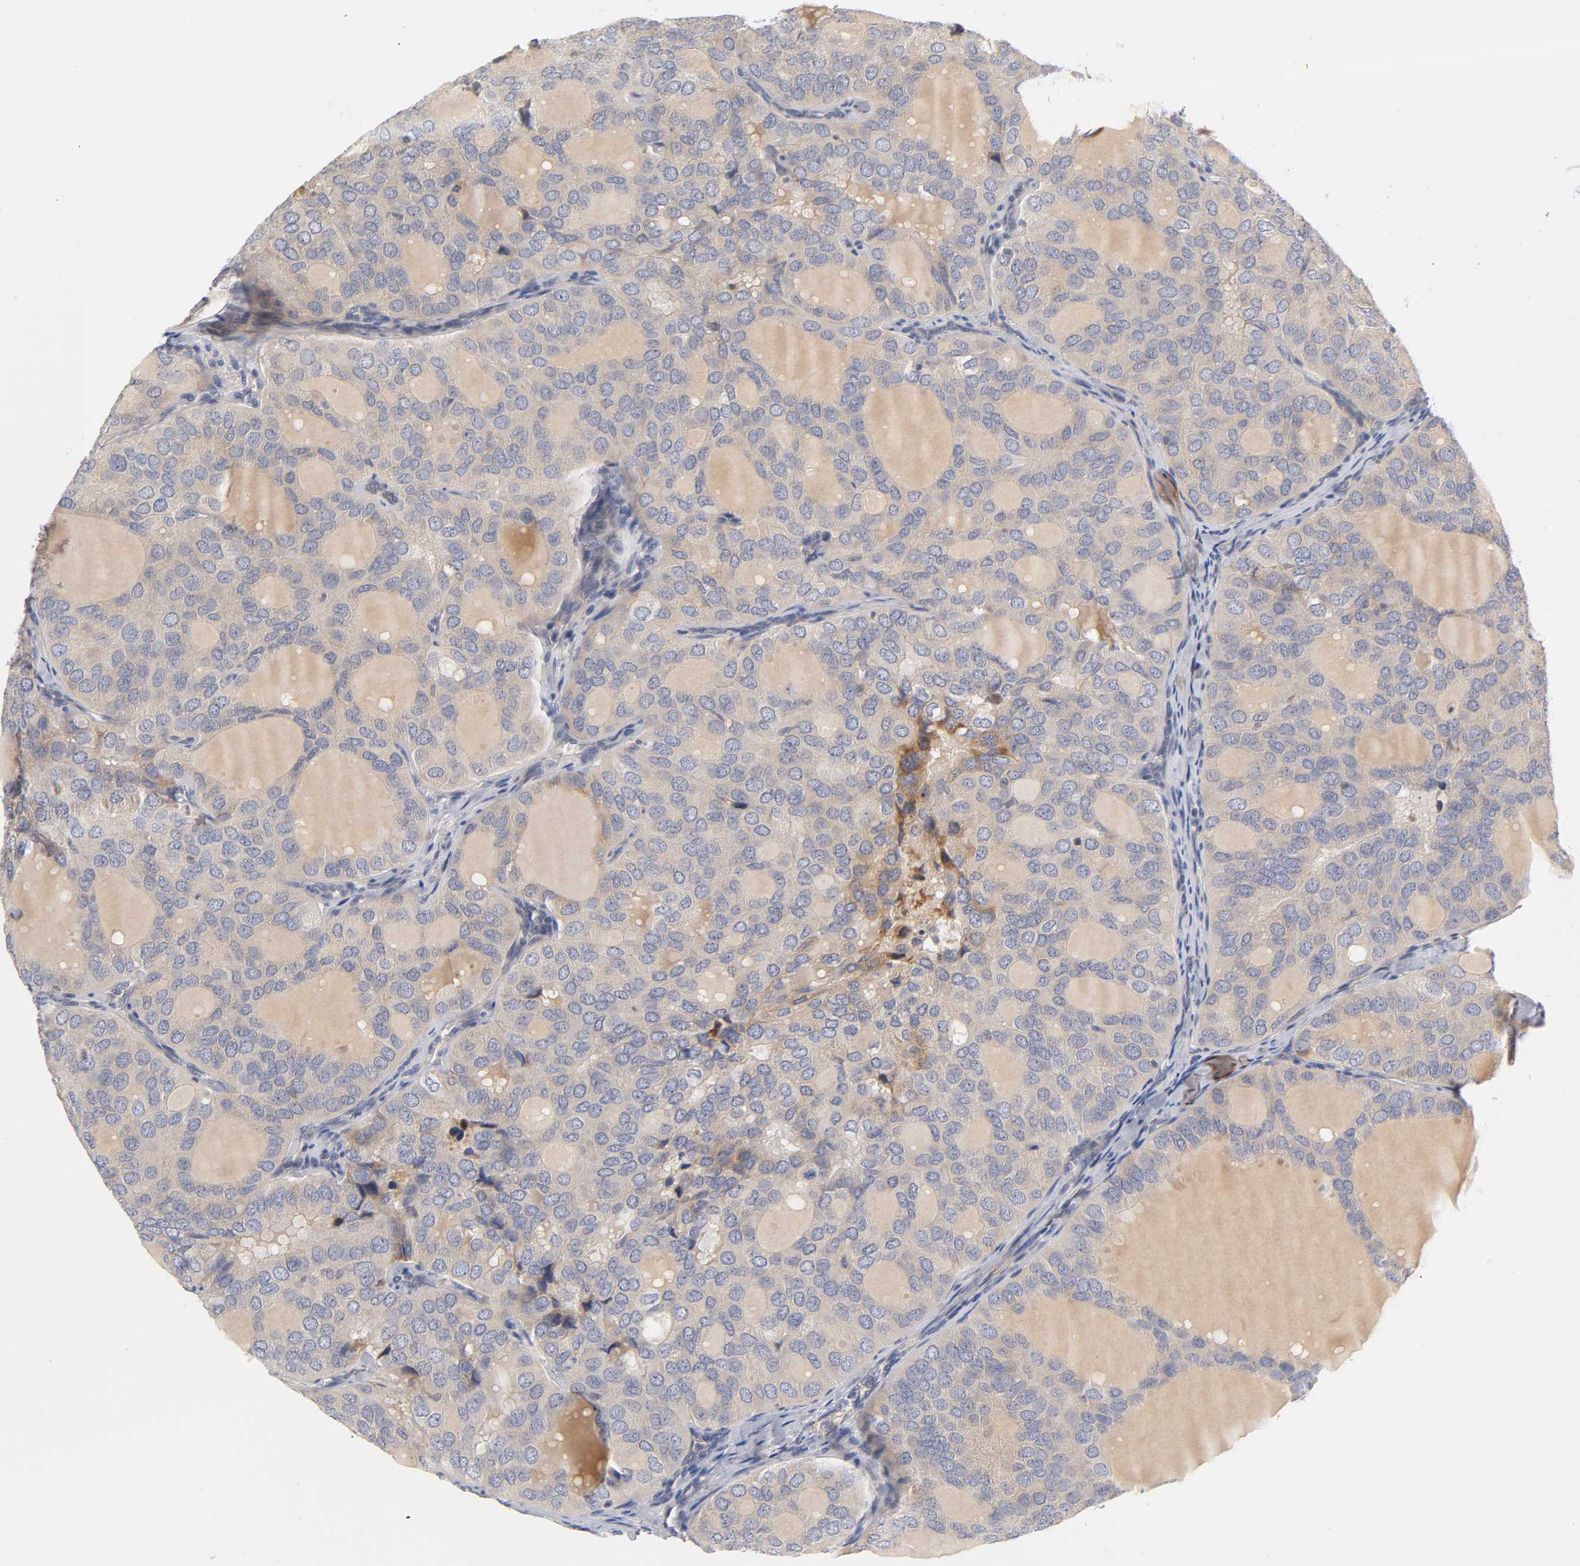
{"staining": {"intensity": "weak", "quantity": "25%-75%", "location": "cytoplasmic/membranous"}, "tissue": "thyroid cancer", "cell_type": "Tumor cells", "image_type": "cancer", "snomed": [{"axis": "morphology", "description": "Follicular adenoma carcinoma, NOS"}, {"axis": "topography", "description": "Thyroid gland"}], "caption": "Tumor cells show weak cytoplasmic/membranous expression in about 25%-75% of cells in thyroid cancer (follicular adenoma carcinoma).", "gene": "RHOA", "patient": {"sex": "male", "age": 75}}